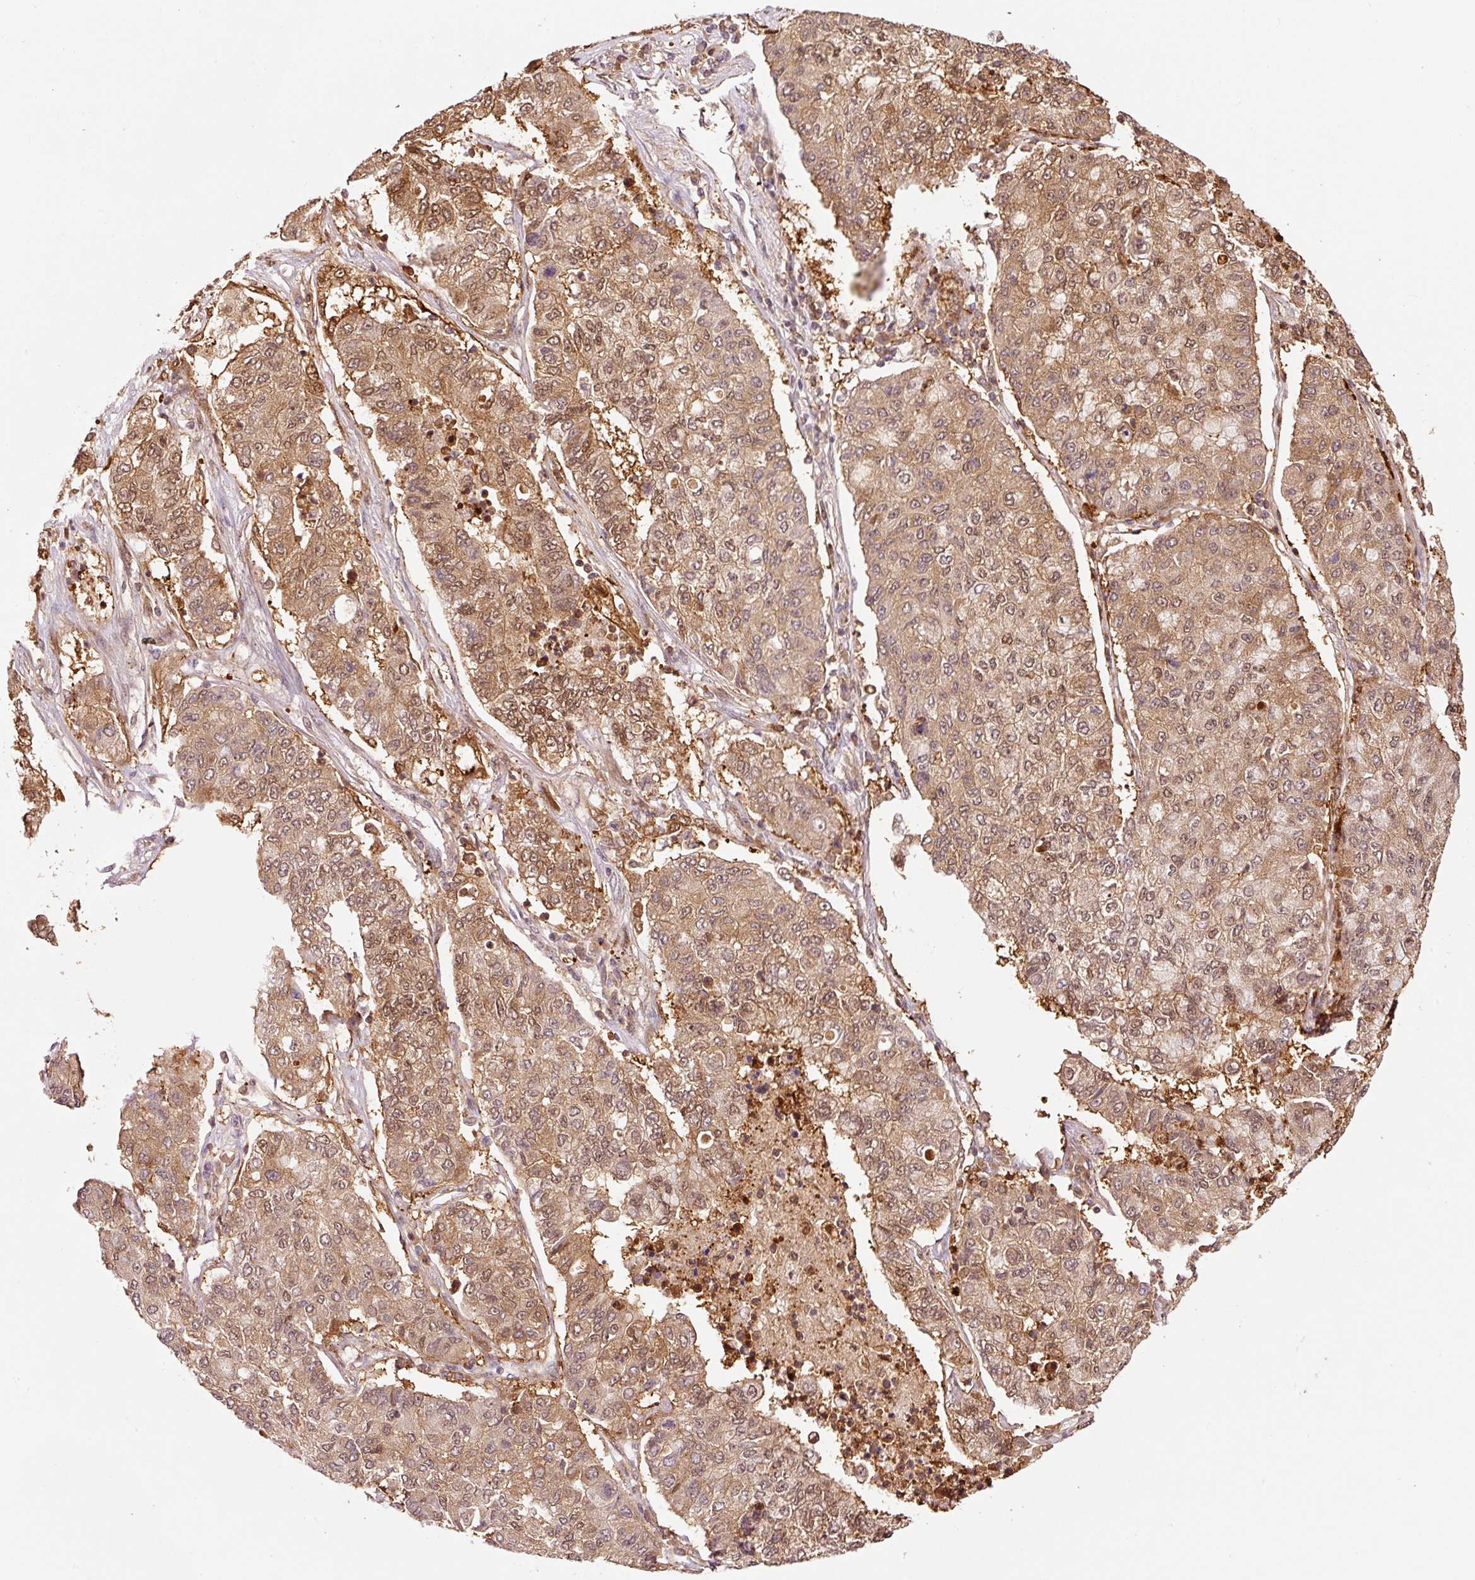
{"staining": {"intensity": "moderate", "quantity": ">75%", "location": "cytoplasmic/membranous,nuclear"}, "tissue": "lung cancer", "cell_type": "Tumor cells", "image_type": "cancer", "snomed": [{"axis": "morphology", "description": "Squamous cell carcinoma, NOS"}, {"axis": "topography", "description": "Lung"}], "caption": "About >75% of tumor cells in lung cancer (squamous cell carcinoma) show moderate cytoplasmic/membranous and nuclear protein expression as visualized by brown immunohistochemical staining.", "gene": "FBXL14", "patient": {"sex": "male", "age": 74}}